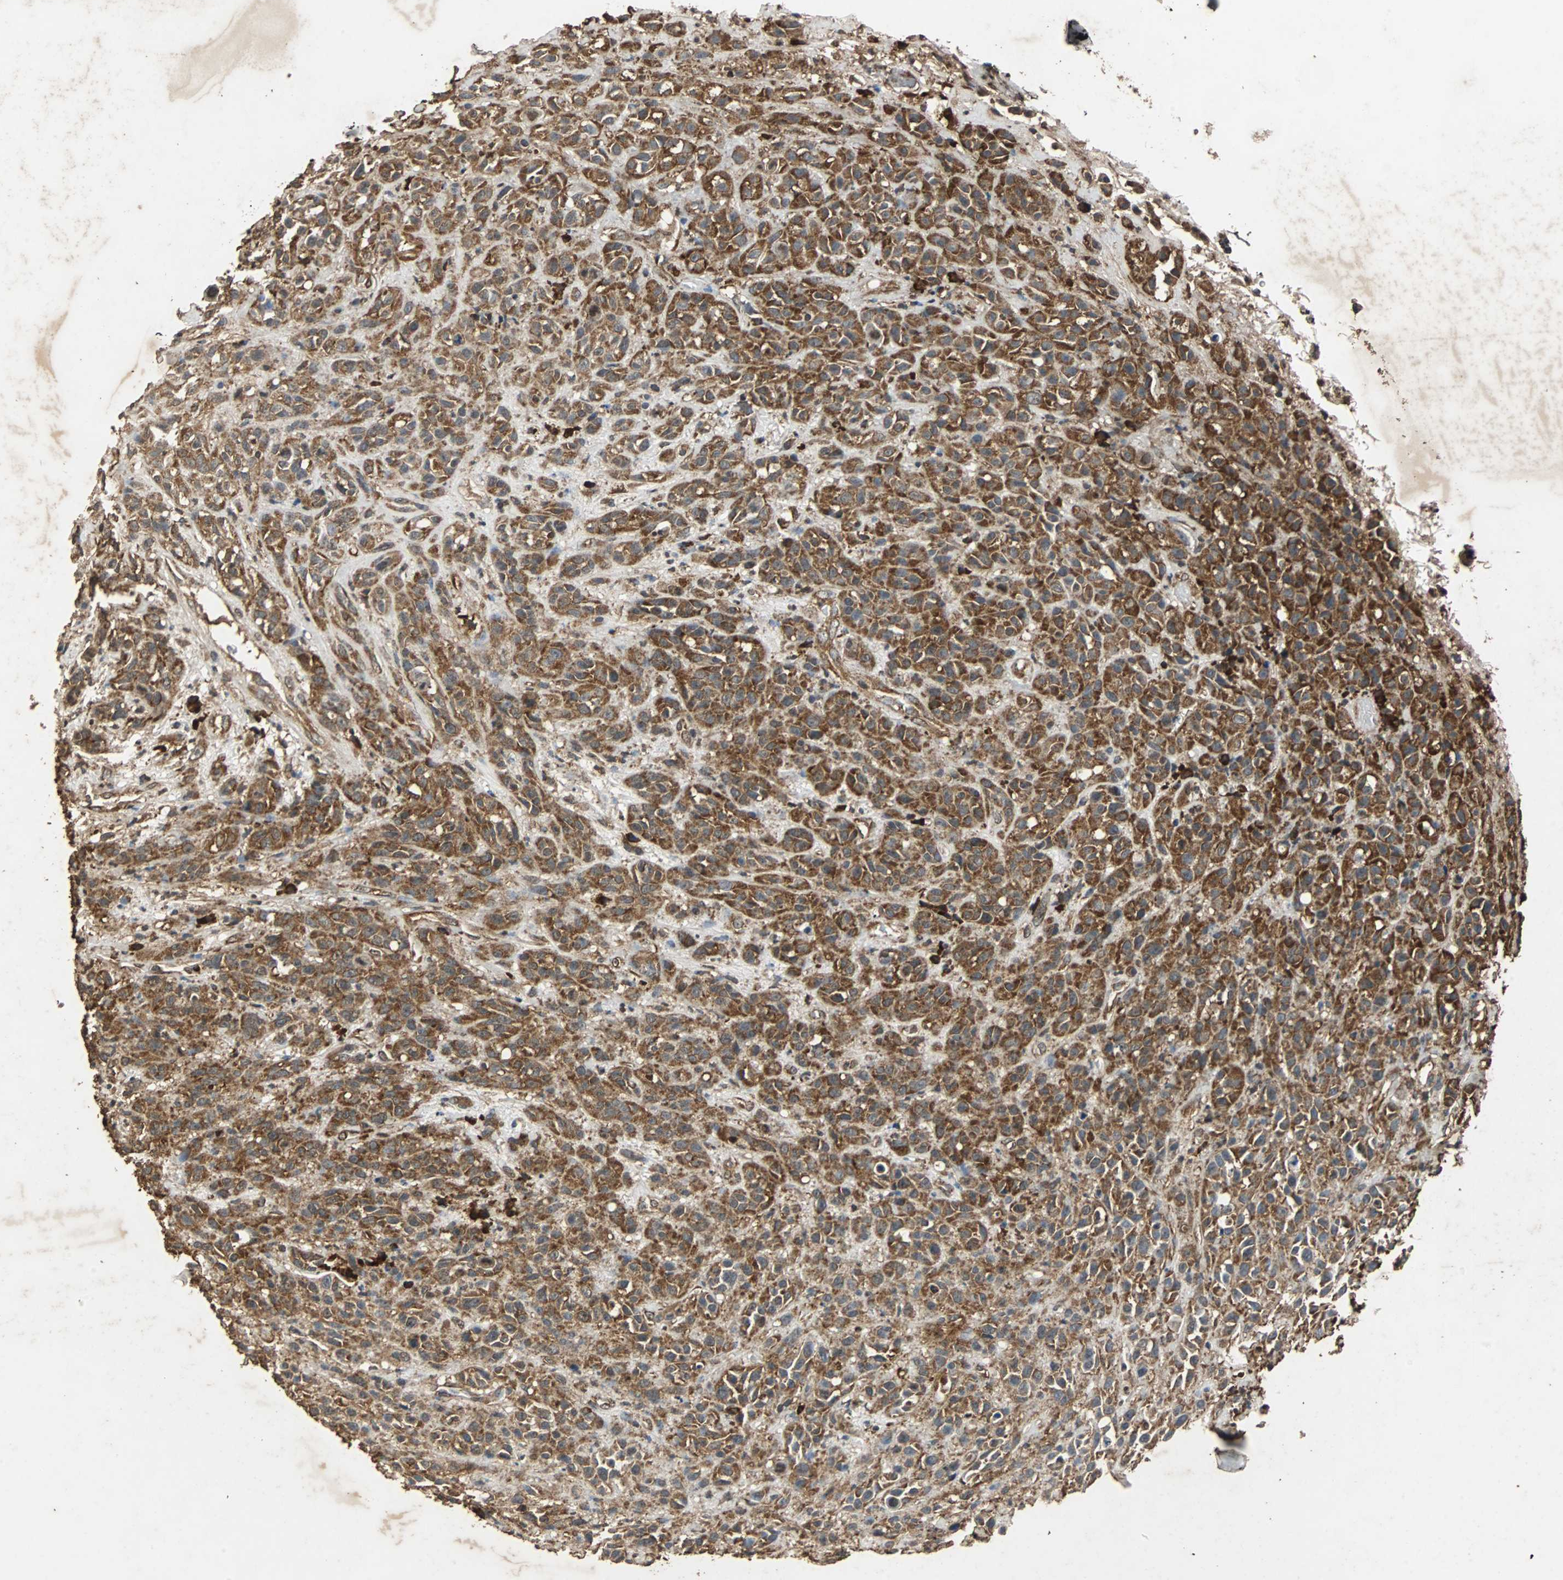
{"staining": {"intensity": "strong", "quantity": ">75%", "location": "cytoplasmic/membranous"}, "tissue": "head and neck cancer", "cell_type": "Tumor cells", "image_type": "cancer", "snomed": [{"axis": "morphology", "description": "Squamous cell carcinoma, NOS"}, {"axis": "topography", "description": "Head-Neck"}], "caption": "A high-resolution histopathology image shows IHC staining of head and neck squamous cell carcinoma, which shows strong cytoplasmic/membranous staining in approximately >75% of tumor cells.", "gene": "NAA10", "patient": {"sex": "male", "age": 62}}